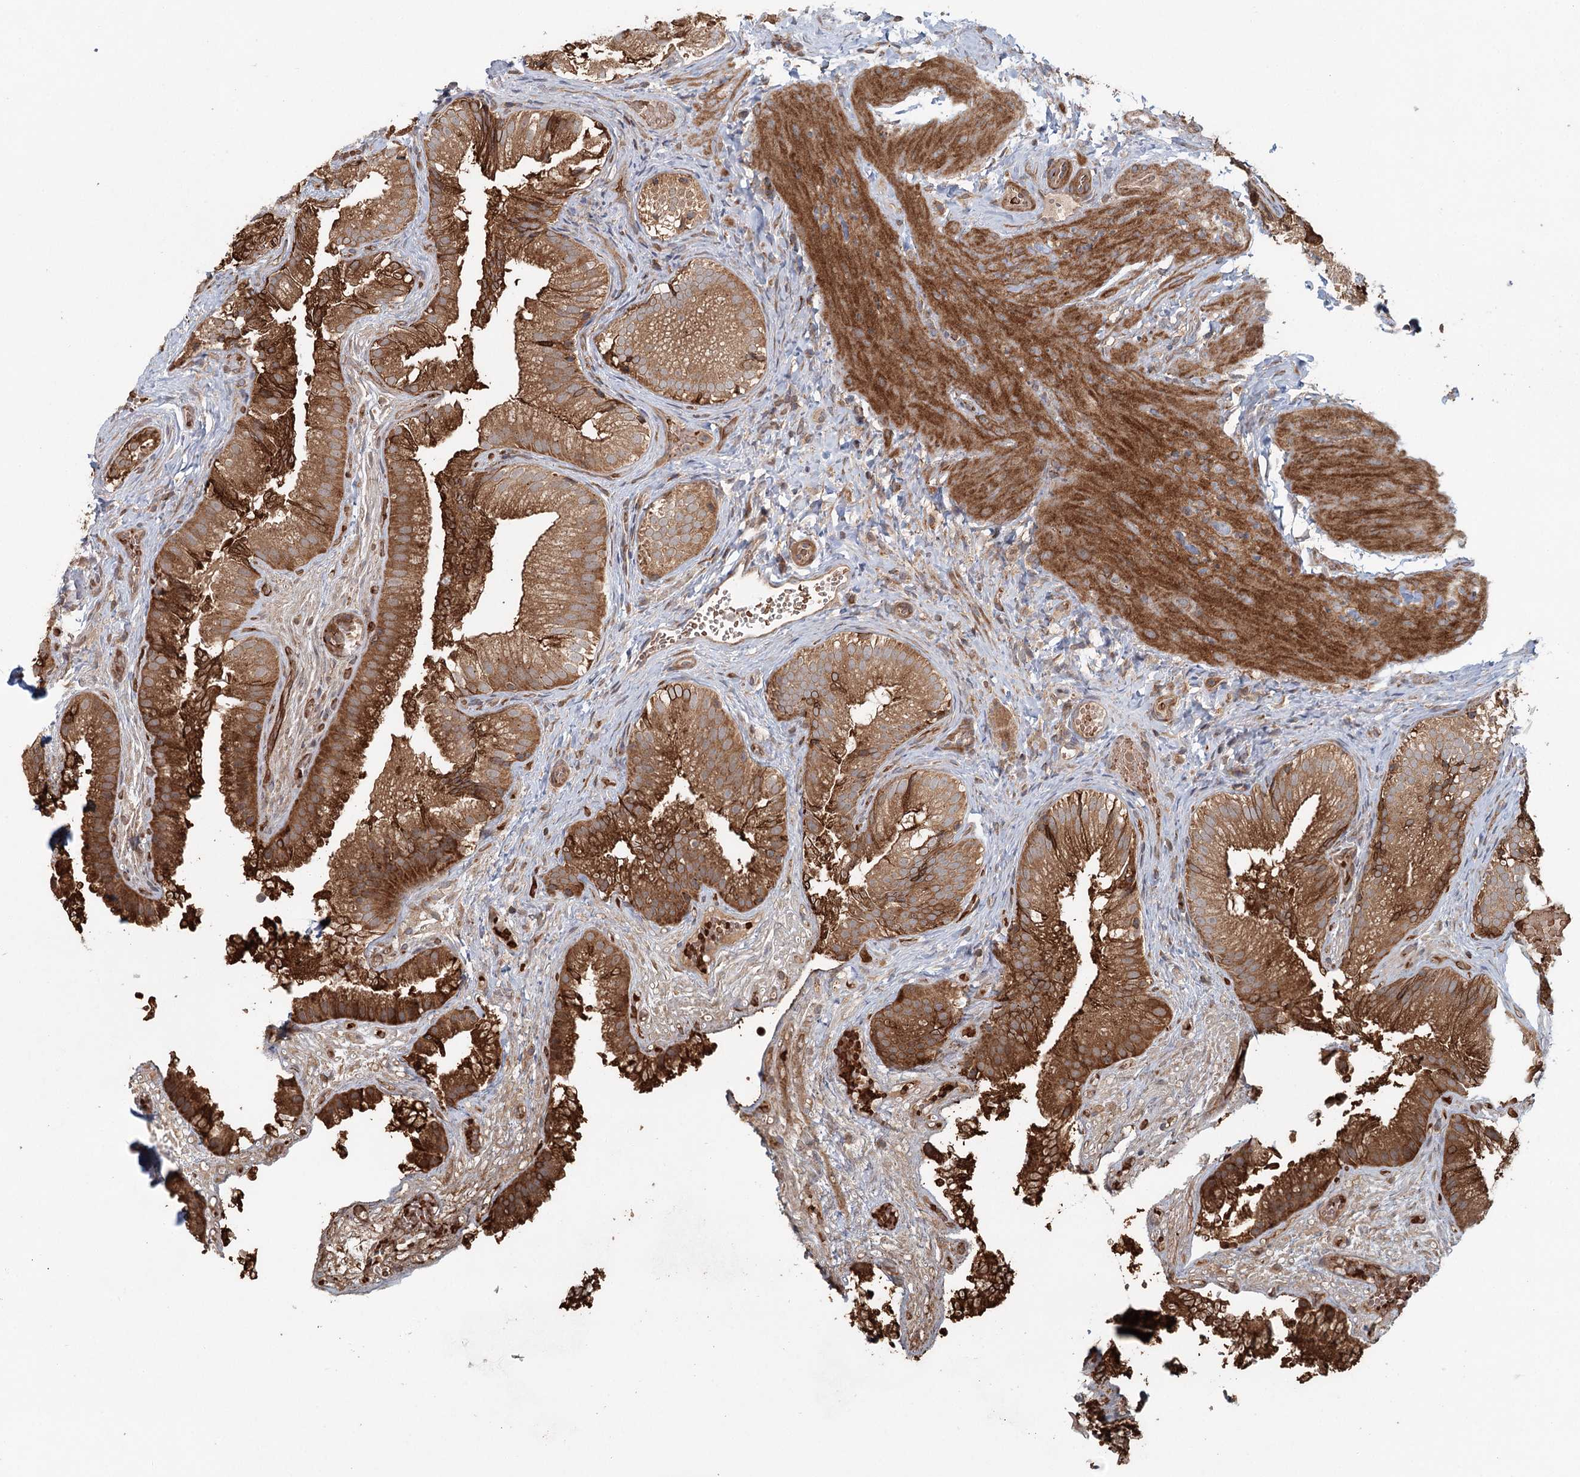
{"staining": {"intensity": "strong", "quantity": ">75%", "location": "cytoplasmic/membranous"}, "tissue": "gallbladder", "cell_type": "Glandular cells", "image_type": "normal", "snomed": [{"axis": "morphology", "description": "Normal tissue, NOS"}, {"axis": "topography", "description": "Gallbladder"}], "caption": "DAB immunohistochemical staining of normal gallbladder reveals strong cytoplasmic/membranous protein expression in approximately >75% of glandular cells.", "gene": "ENSG00000273217", "patient": {"sex": "female", "age": 30}}